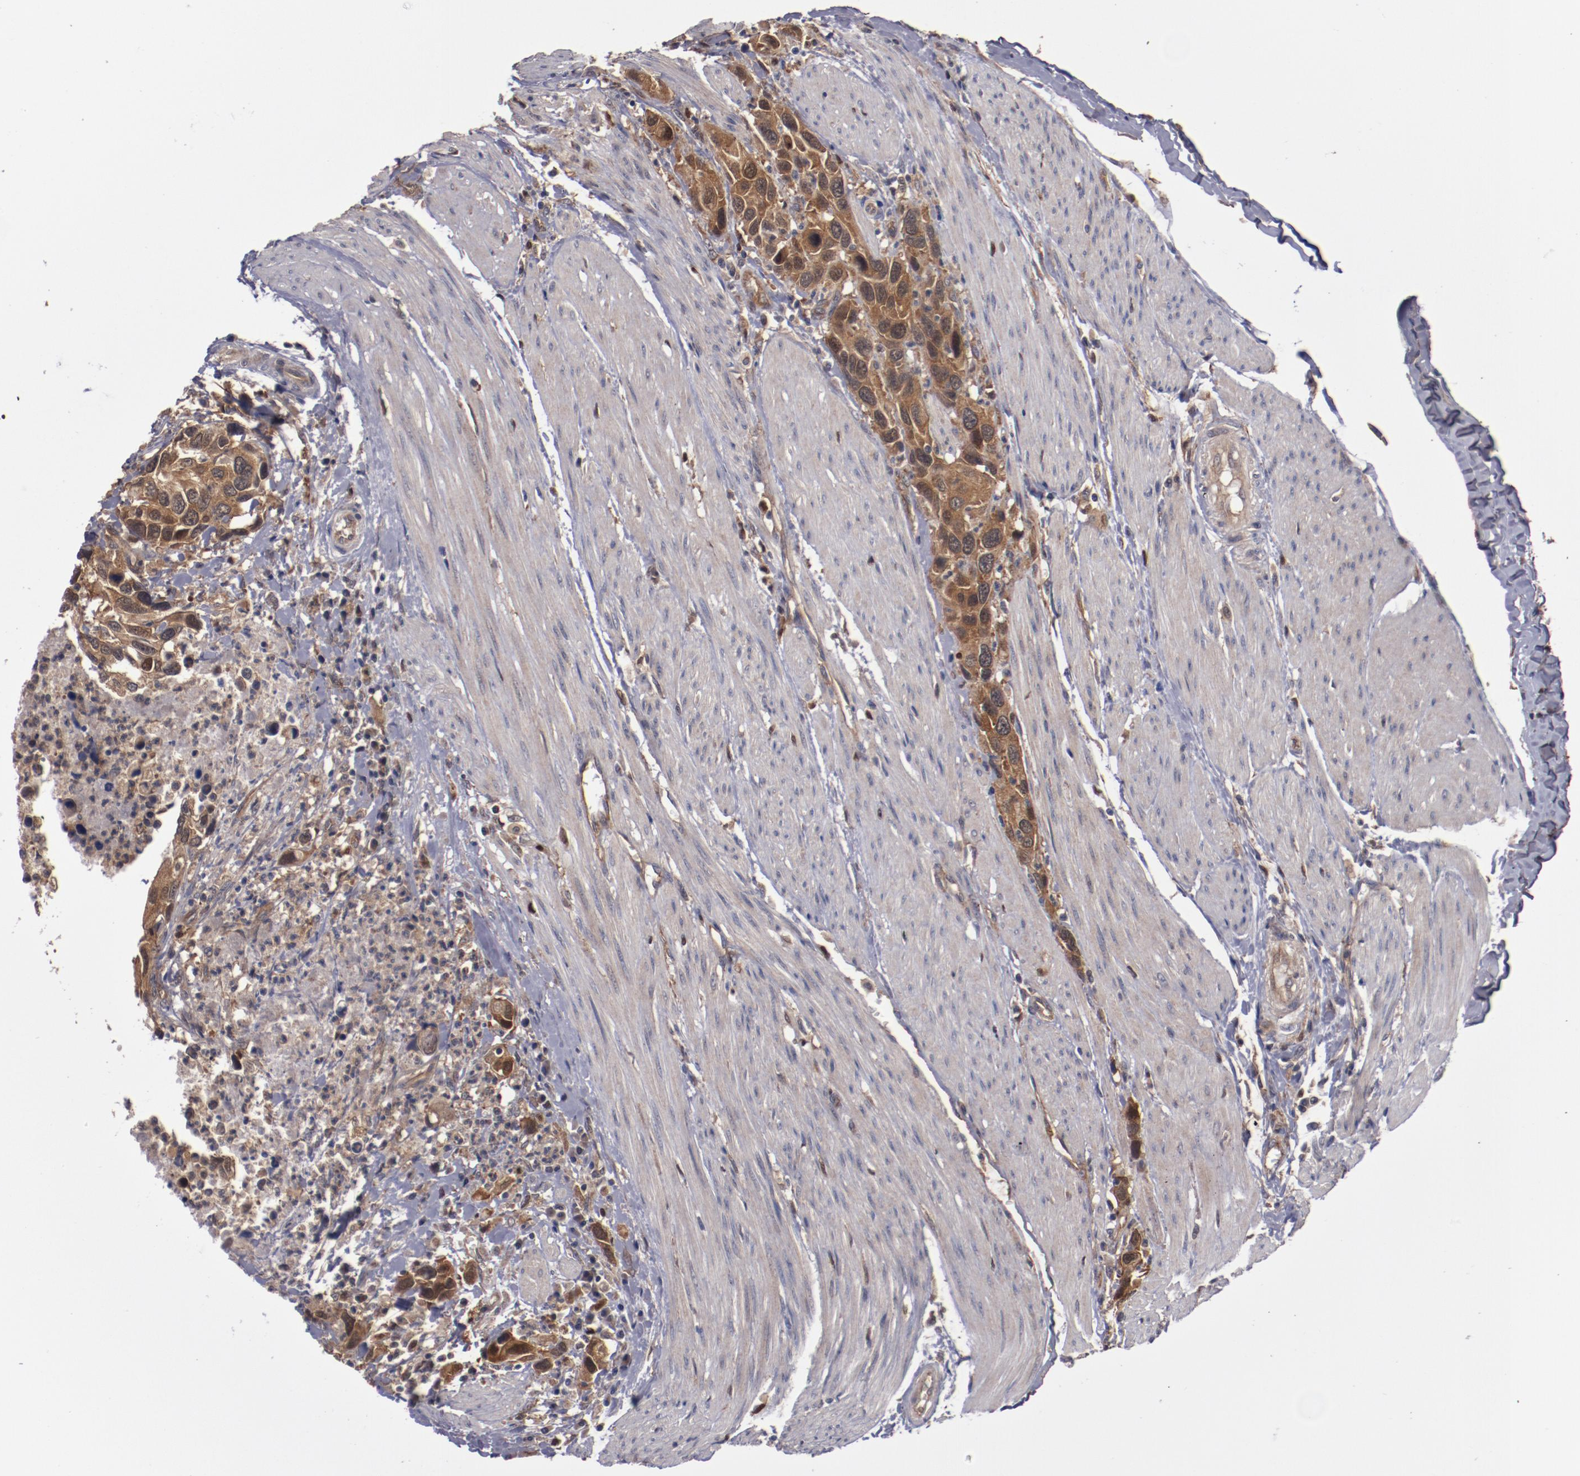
{"staining": {"intensity": "moderate", "quantity": ">75%", "location": "cytoplasmic/membranous"}, "tissue": "urothelial cancer", "cell_type": "Tumor cells", "image_type": "cancer", "snomed": [{"axis": "morphology", "description": "Urothelial carcinoma, High grade"}, {"axis": "topography", "description": "Urinary bladder"}], "caption": "Approximately >75% of tumor cells in urothelial cancer show moderate cytoplasmic/membranous protein staining as visualized by brown immunohistochemical staining.", "gene": "DNAAF2", "patient": {"sex": "male", "age": 66}}